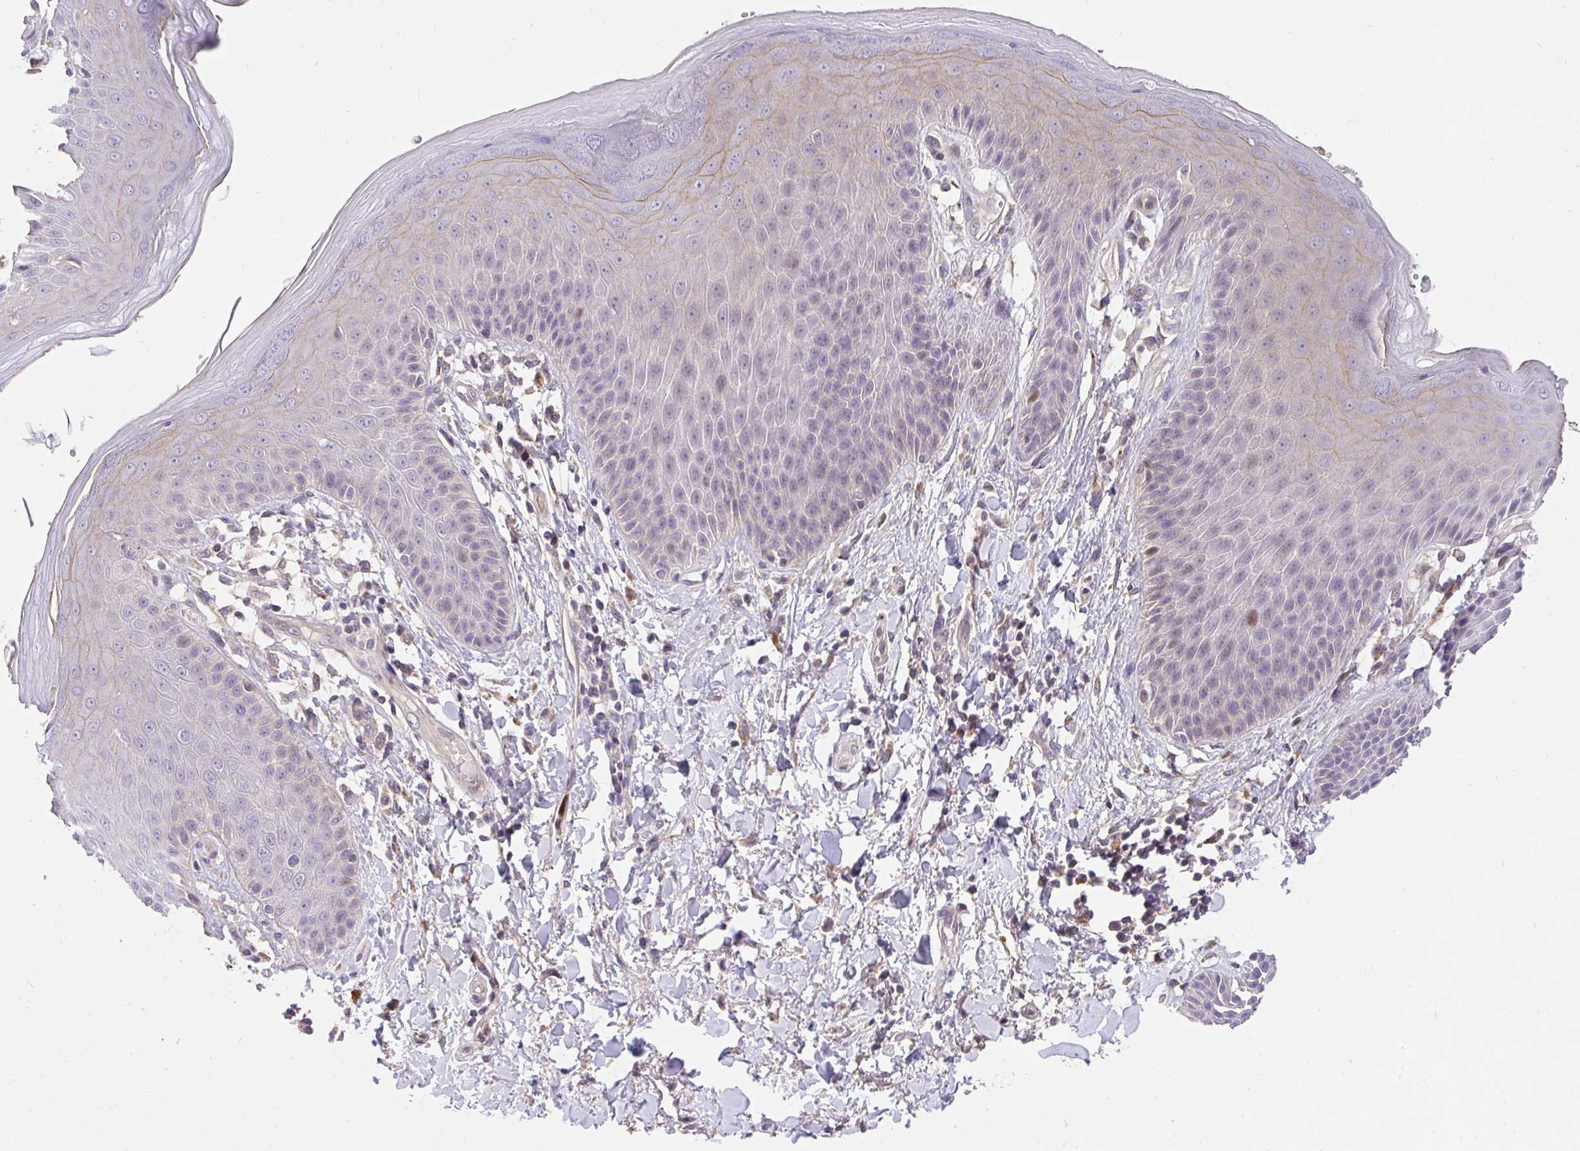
{"staining": {"intensity": "strong", "quantity": "<25%", "location": "cytoplasmic/membranous,nuclear"}, "tissue": "skin", "cell_type": "Epidermal cells", "image_type": "normal", "snomed": [{"axis": "morphology", "description": "Normal tissue, NOS"}, {"axis": "topography", "description": "Anal"}, {"axis": "topography", "description": "Peripheral nerve tissue"}], "caption": "This histopathology image exhibits immunohistochemistry (IHC) staining of unremarkable skin, with medium strong cytoplasmic/membranous,nuclear staining in about <25% of epidermal cells.", "gene": "C19orf54", "patient": {"sex": "male", "age": 51}}